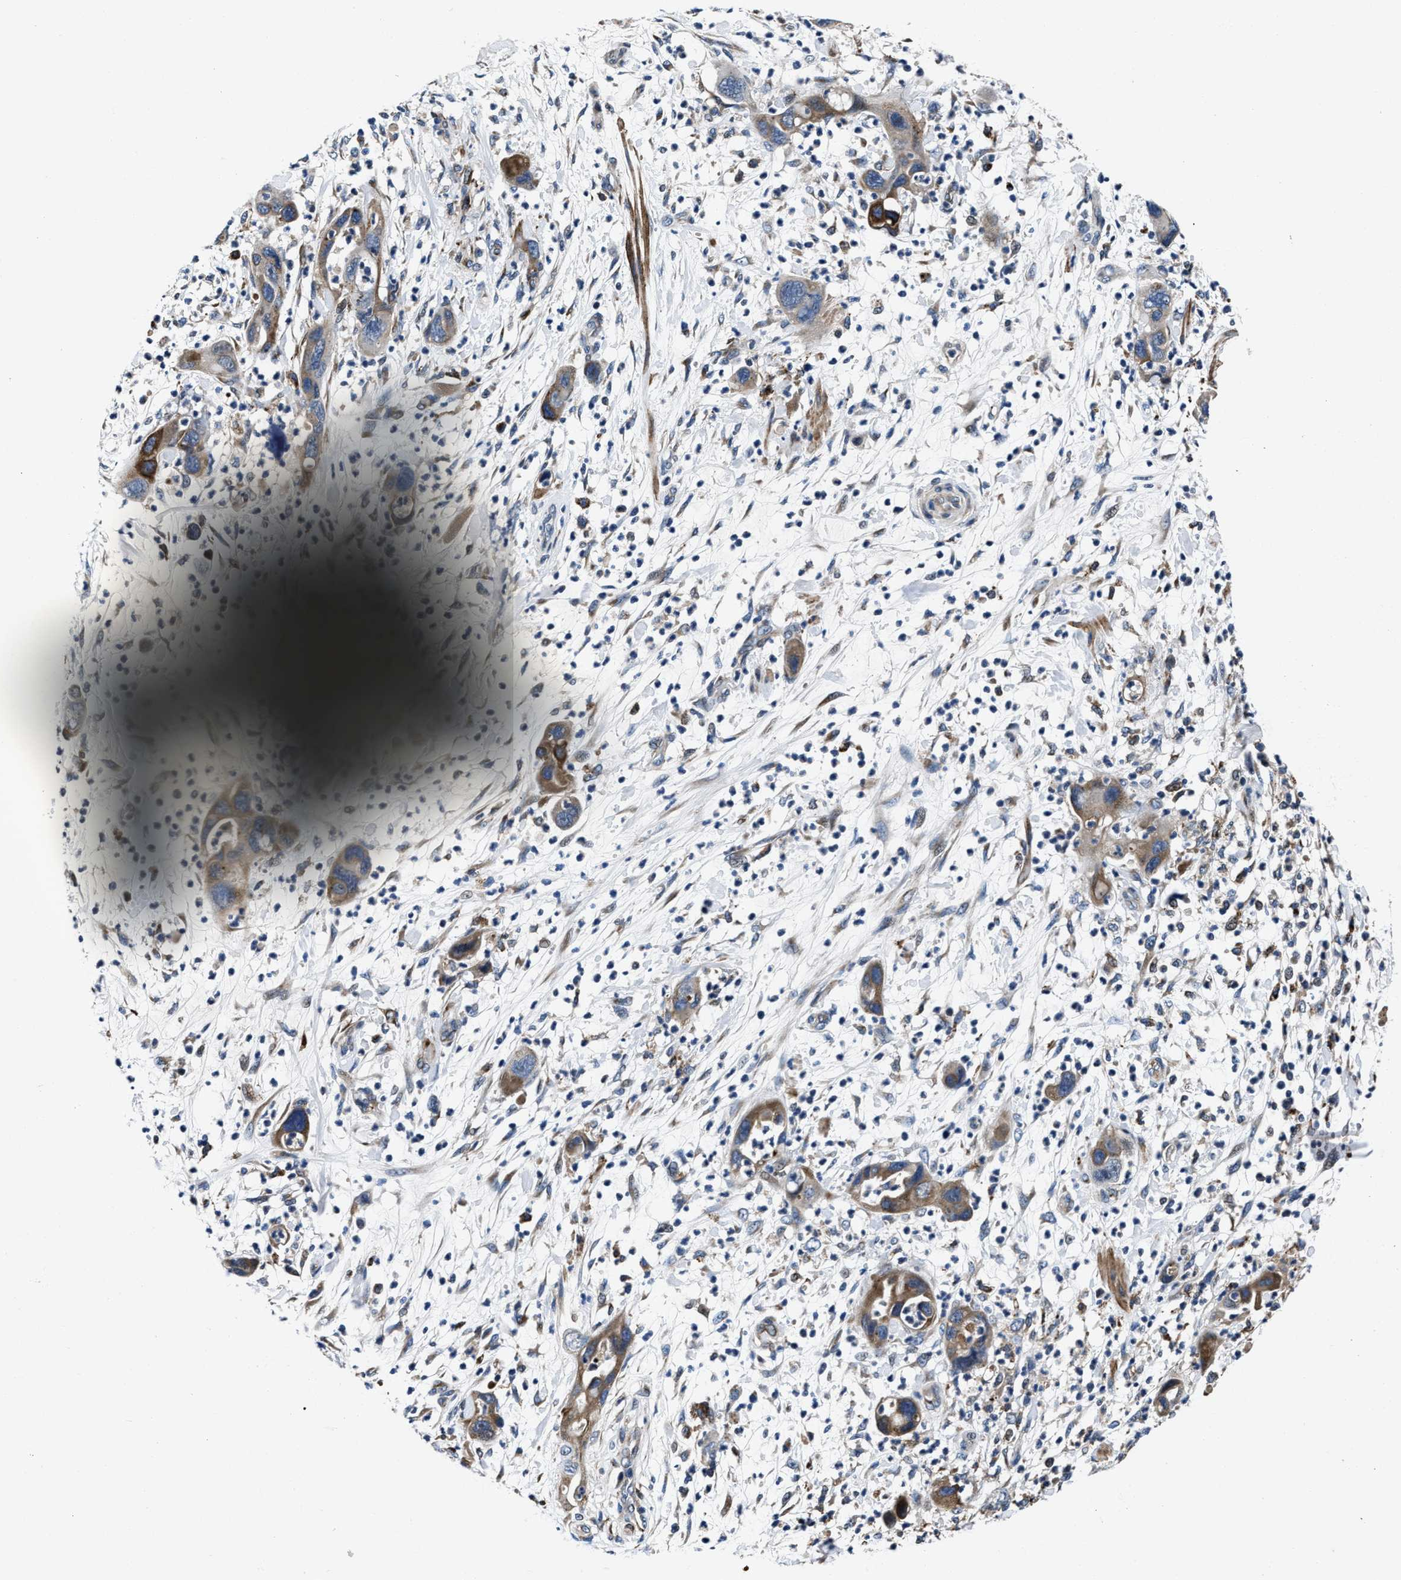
{"staining": {"intensity": "strong", "quantity": ">75%", "location": "cytoplasmic/membranous"}, "tissue": "pancreatic cancer", "cell_type": "Tumor cells", "image_type": "cancer", "snomed": [{"axis": "morphology", "description": "Adenocarcinoma, NOS"}, {"axis": "topography", "description": "Pancreas"}], "caption": "High-magnification brightfield microscopy of pancreatic cancer stained with DAB (brown) and counterstained with hematoxylin (blue). tumor cells exhibit strong cytoplasmic/membranous positivity is identified in approximately>75% of cells.", "gene": "C2orf66", "patient": {"sex": "female", "age": 71}}